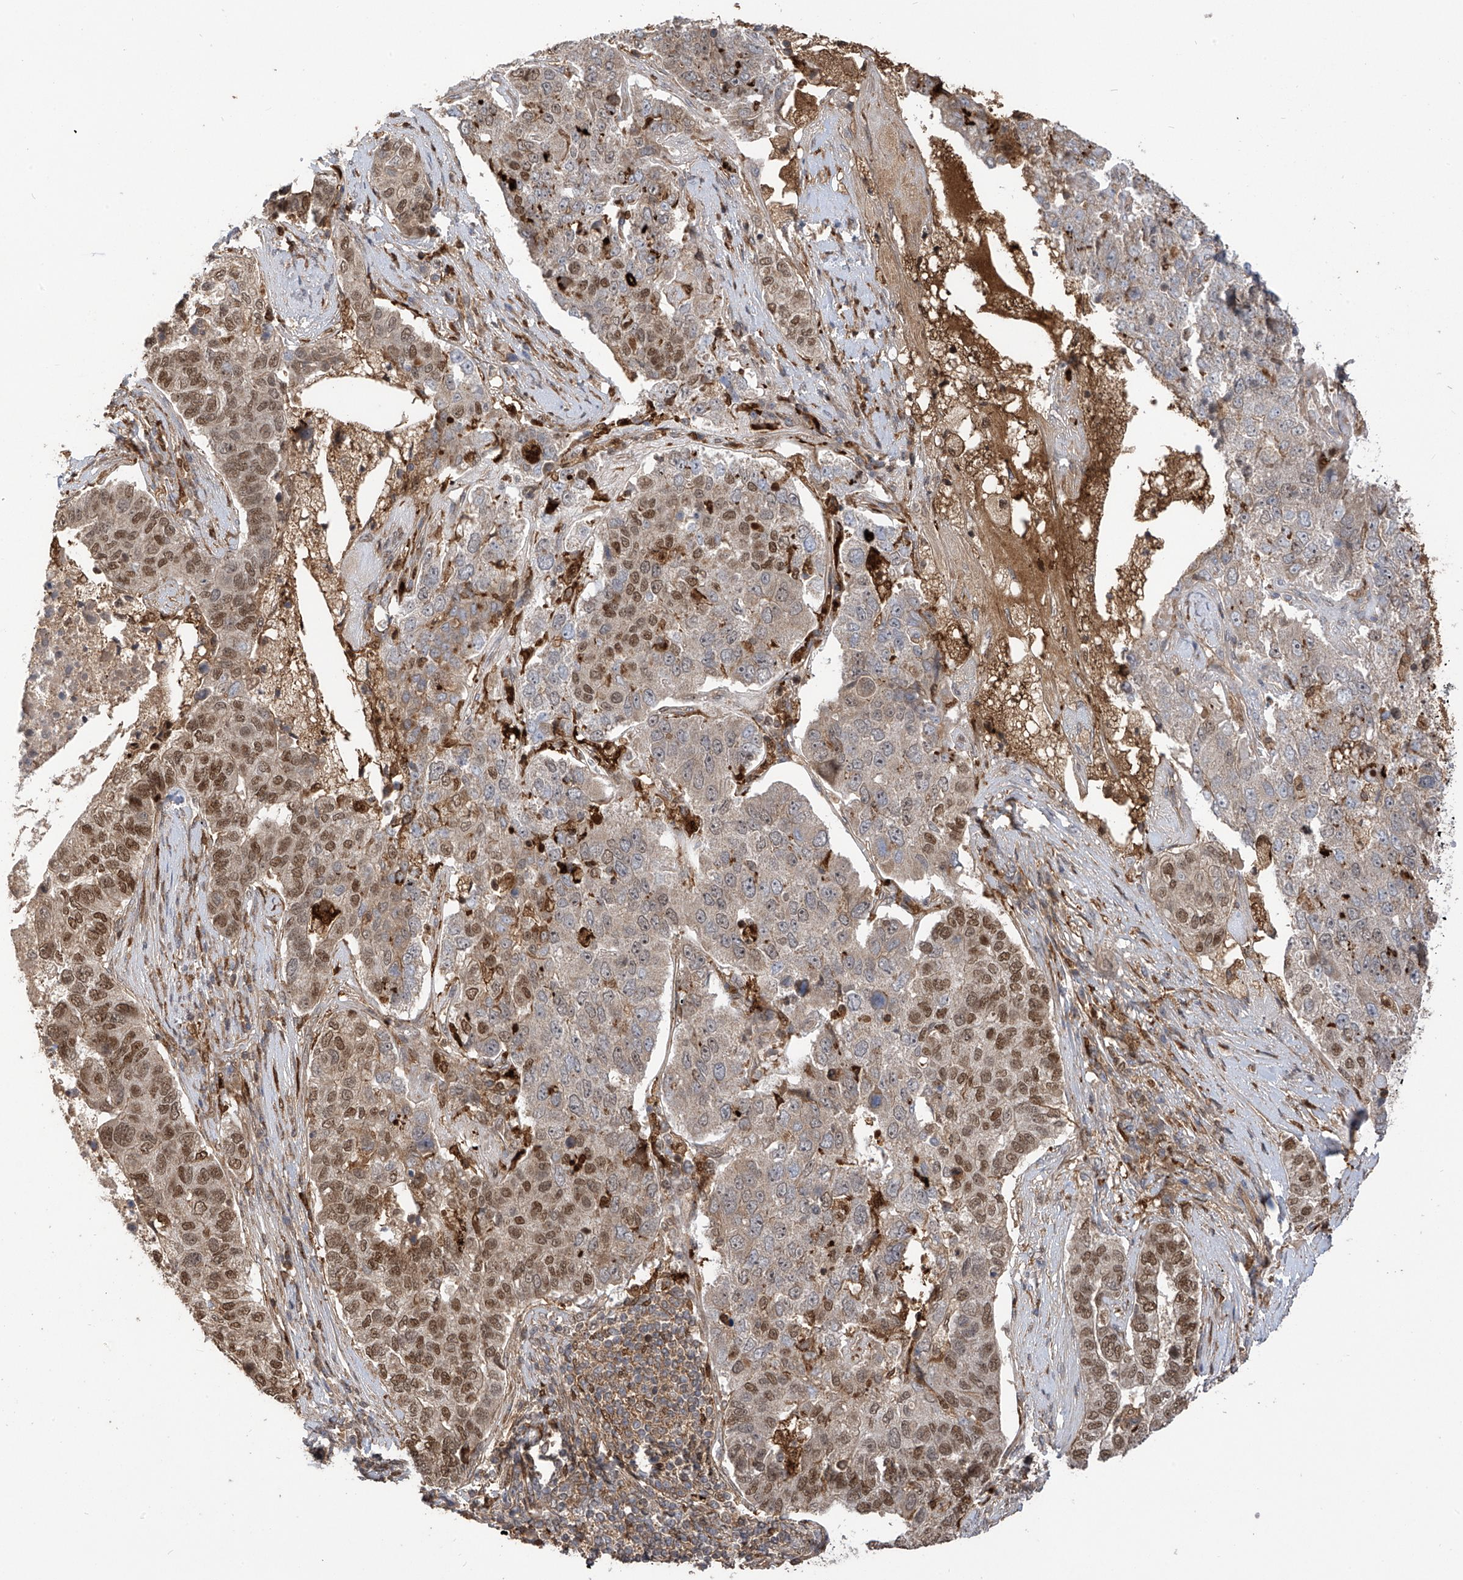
{"staining": {"intensity": "moderate", "quantity": "25%-75%", "location": "nuclear"}, "tissue": "pancreatic cancer", "cell_type": "Tumor cells", "image_type": "cancer", "snomed": [{"axis": "morphology", "description": "Adenocarcinoma, NOS"}, {"axis": "topography", "description": "Pancreas"}], "caption": "Brown immunohistochemical staining in human pancreatic cancer shows moderate nuclear staining in approximately 25%-75% of tumor cells. (DAB IHC with brightfield microscopy, high magnification).", "gene": "ATAD2B", "patient": {"sex": "female", "age": 61}}